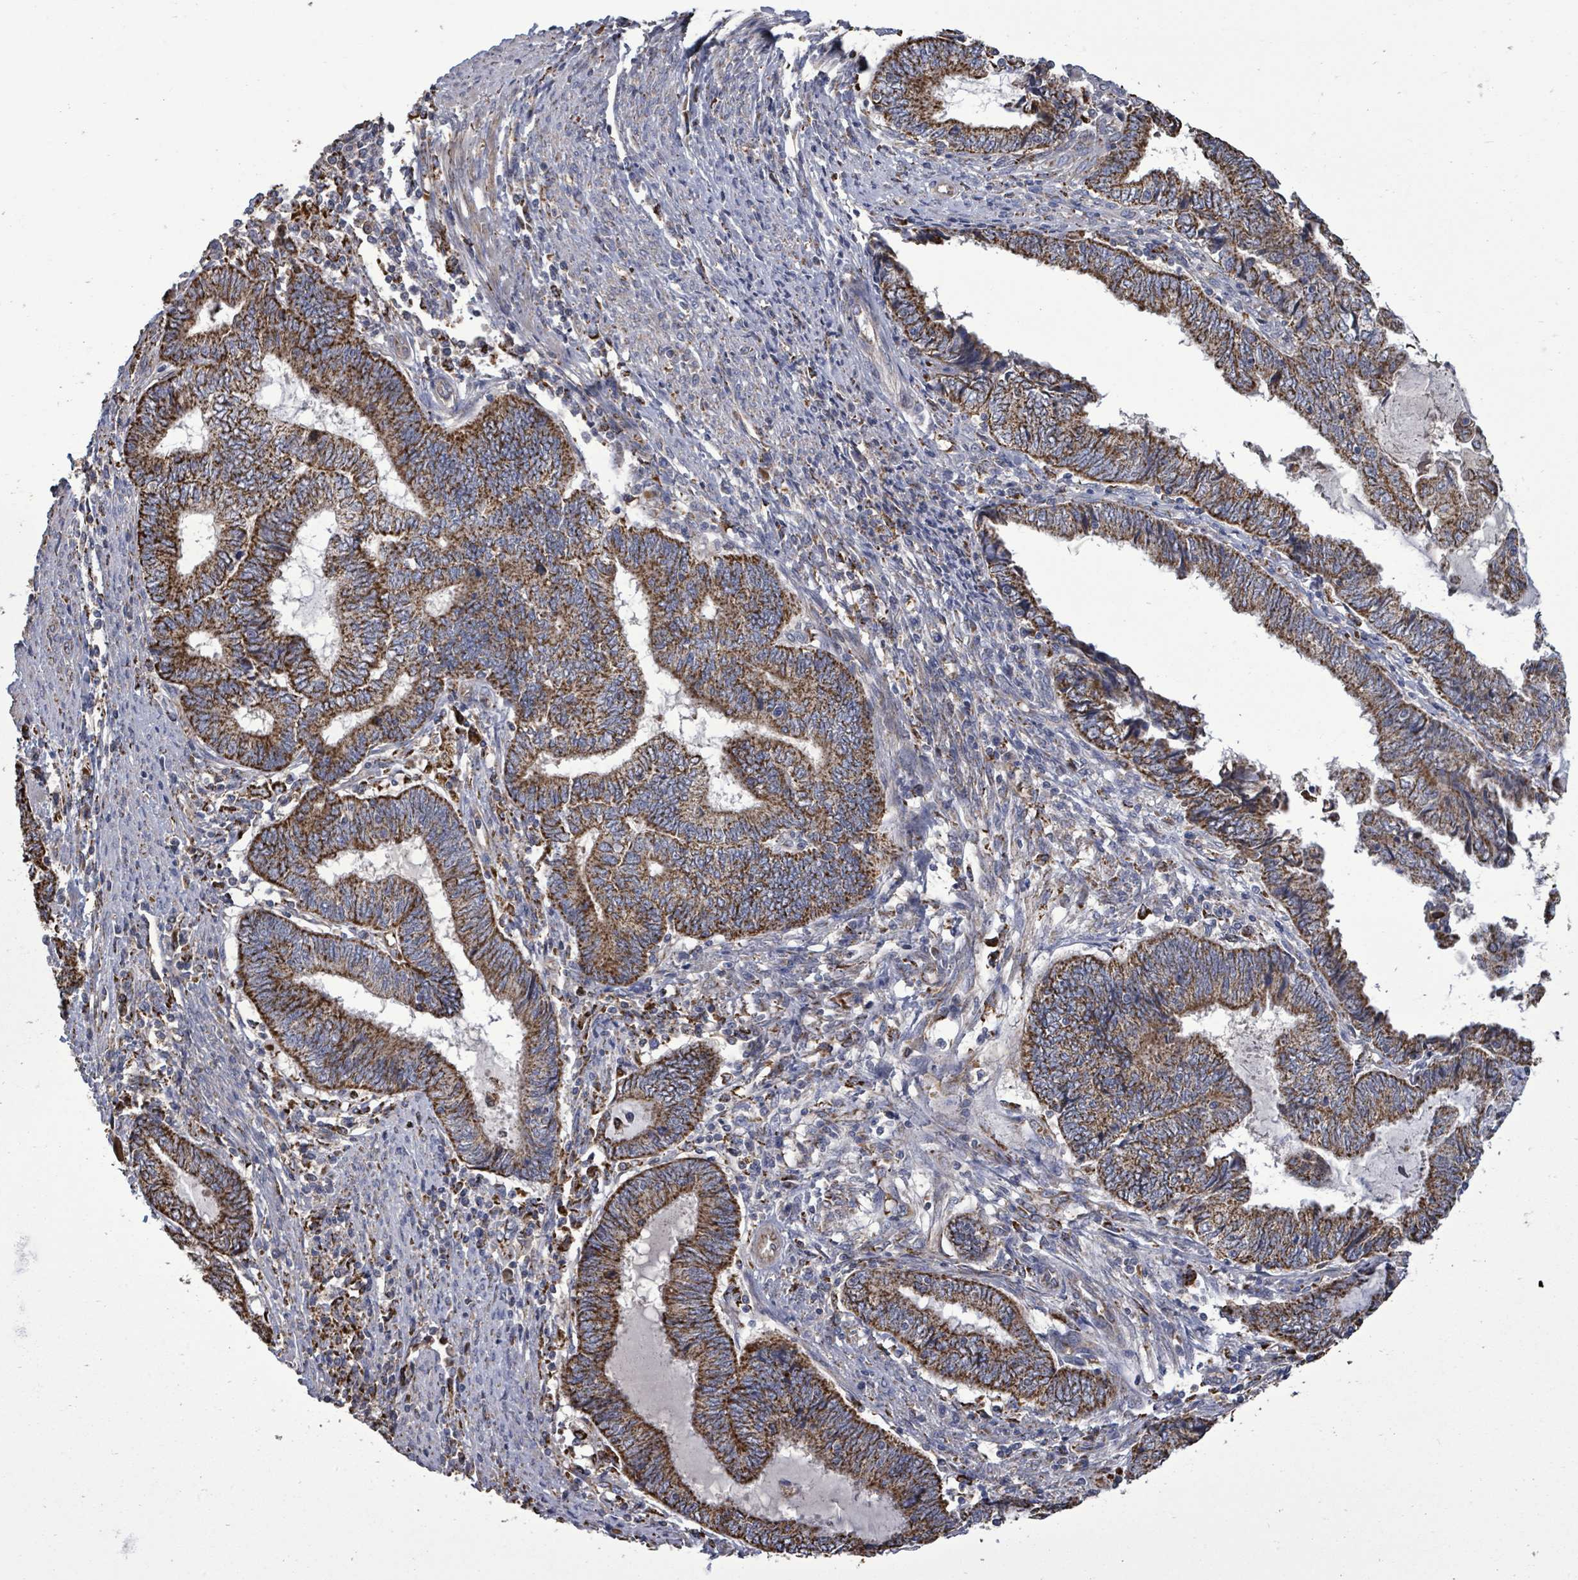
{"staining": {"intensity": "strong", "quantity": ">75%", "location": "cytoplasmic/membranous"}, "tissue": "endometrial cancer", "cell_type": "Tumor cells", "image_type": "cancer", "snomed": [{"axis": "morphology", "description": "Adenocarcinoma, NOS"}, {"axis": "topography", "description": "Uterus"}, {"axis": "topography", "description": "Endometrium"}], "caption": "Tumor cells display high levels of strong cytoplasmic/membranous staining in about >75% of cells in endometrial cancer (adenocarcinoma).", "gene": "MTMR12", "patient": {"sex": "female", "age": 70}}